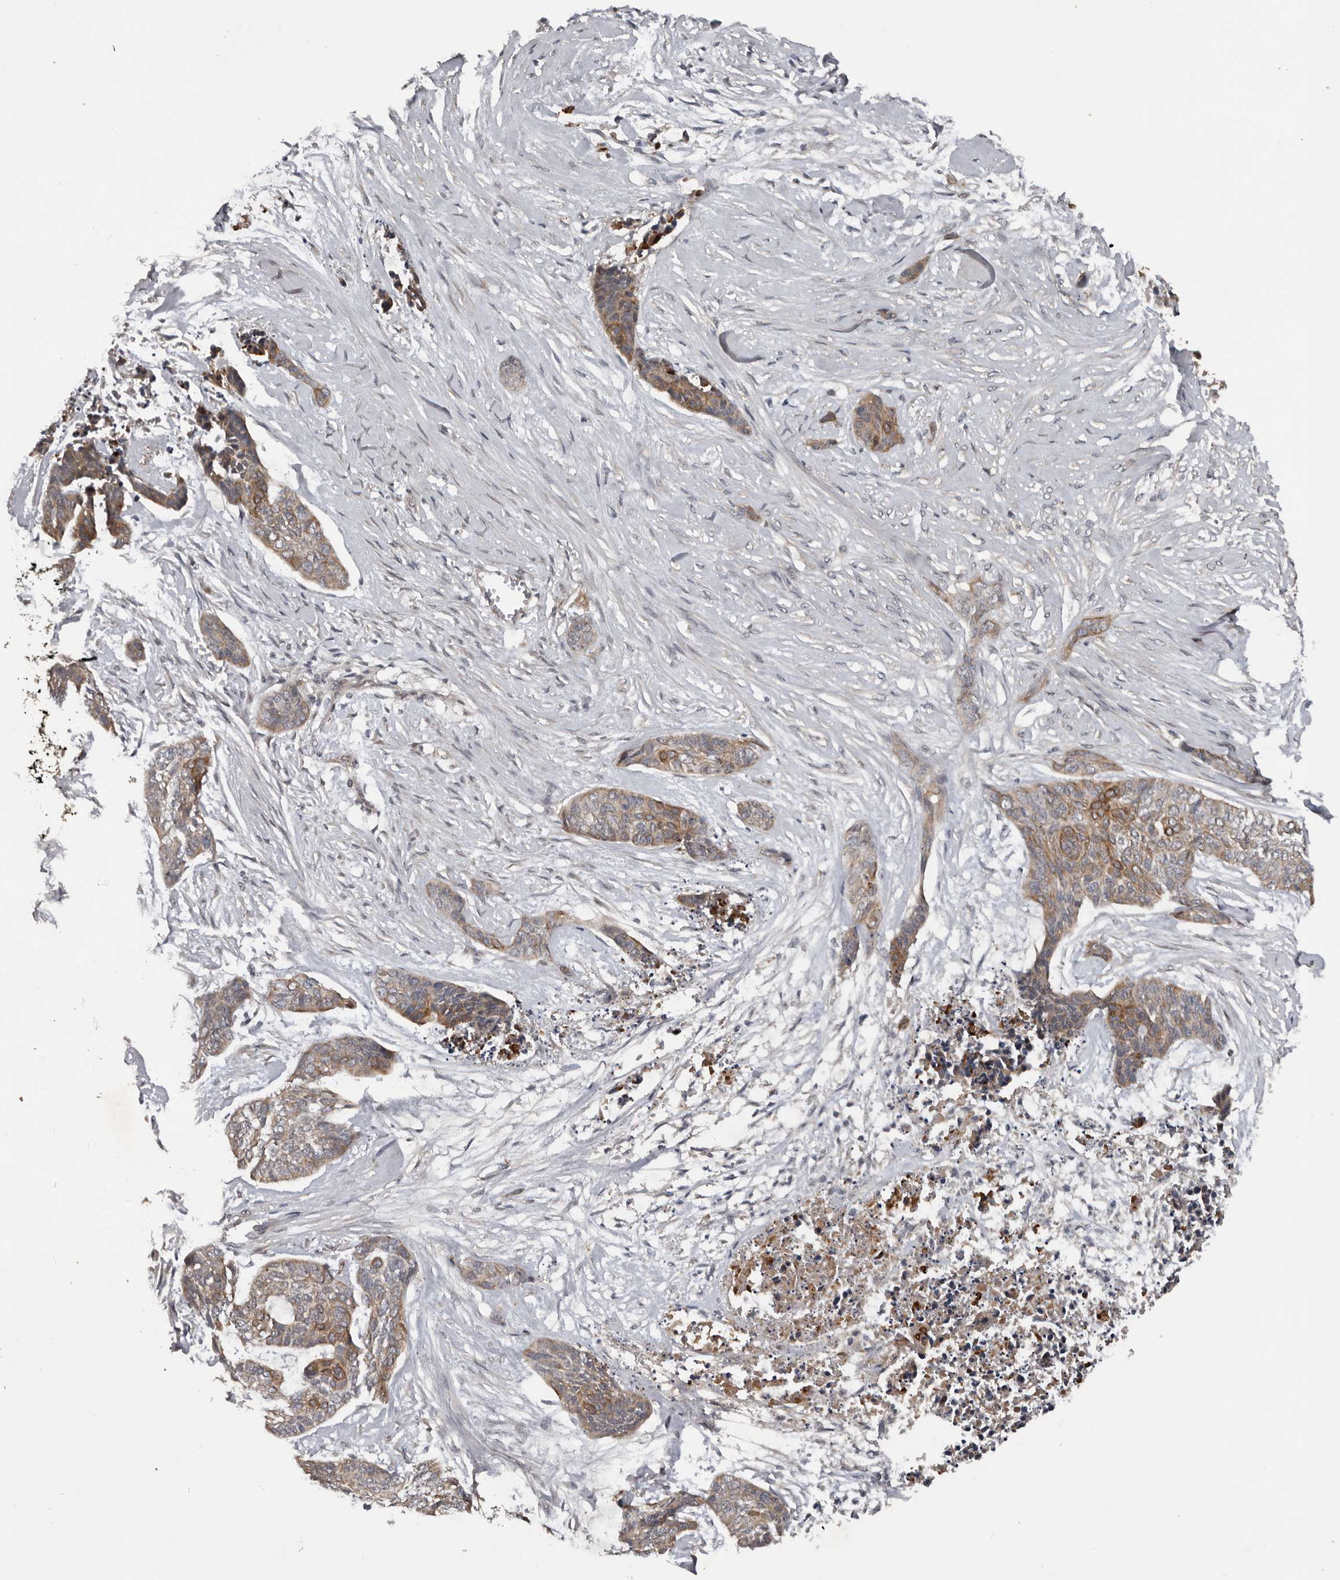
{"staining": {"intensity": "moderate", "quantity": "25%-75%", "location": "cytoplasmic/membranous"}, "tissue": "skin cancer", "cell_type": "Tumor cells", "image_type": "cancer", "snomed": [{"axis": "morphology", "description": "Basal cell carcinoma"}, {"axis": "topography", "description": "Skin"}], "caption": "Tumor cells show medium levels of moderate cytoplasmic/membranous positivity in about 25%-75% of cells in human skin cancer (basal cell carcinoma).", "gene": "DNAJB4", "patient": {"sex": "female", "age": 64}}